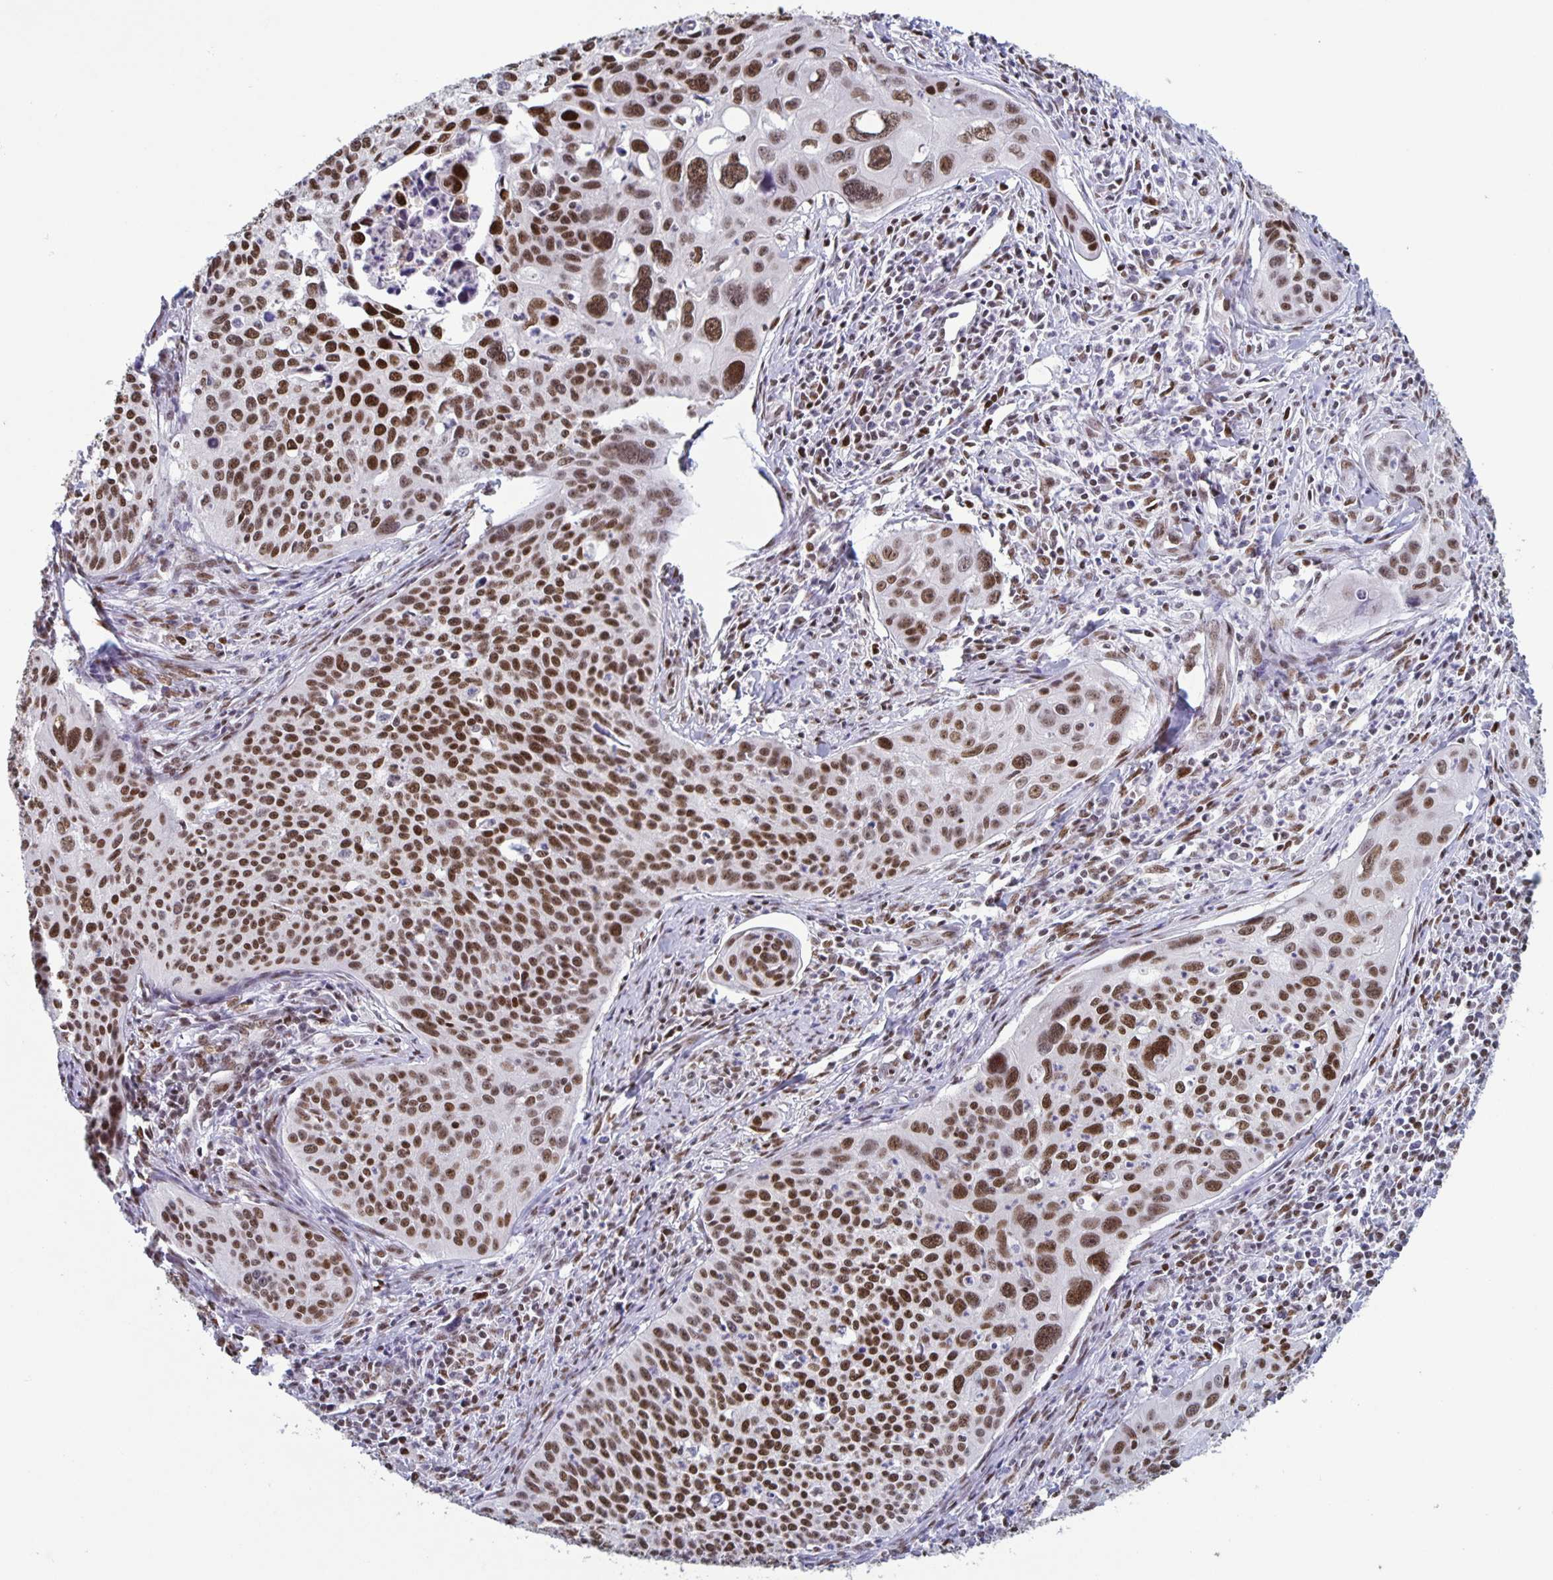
{"staining": {"intensity": "moderate", "quantity": ">75%", "location": "nuclear"}, "tissue": "cervical cancer", "cell_type": "Tumor cells", "image_type": "cancer", "snomed": [{"axis": "morphology", "description": "Squamous cell carcinoma, NOS"}, {"axis": "topography", "description": "Cervix"}], "caption": "IHC micrograph of human cervical cancer stained for a protein (brown), which demonstrates medium levels of moderate nuclear expression in approximately >75% of tumor cells.", "gene": "JUND", "patient": {"sex": "female", "age": 31}}